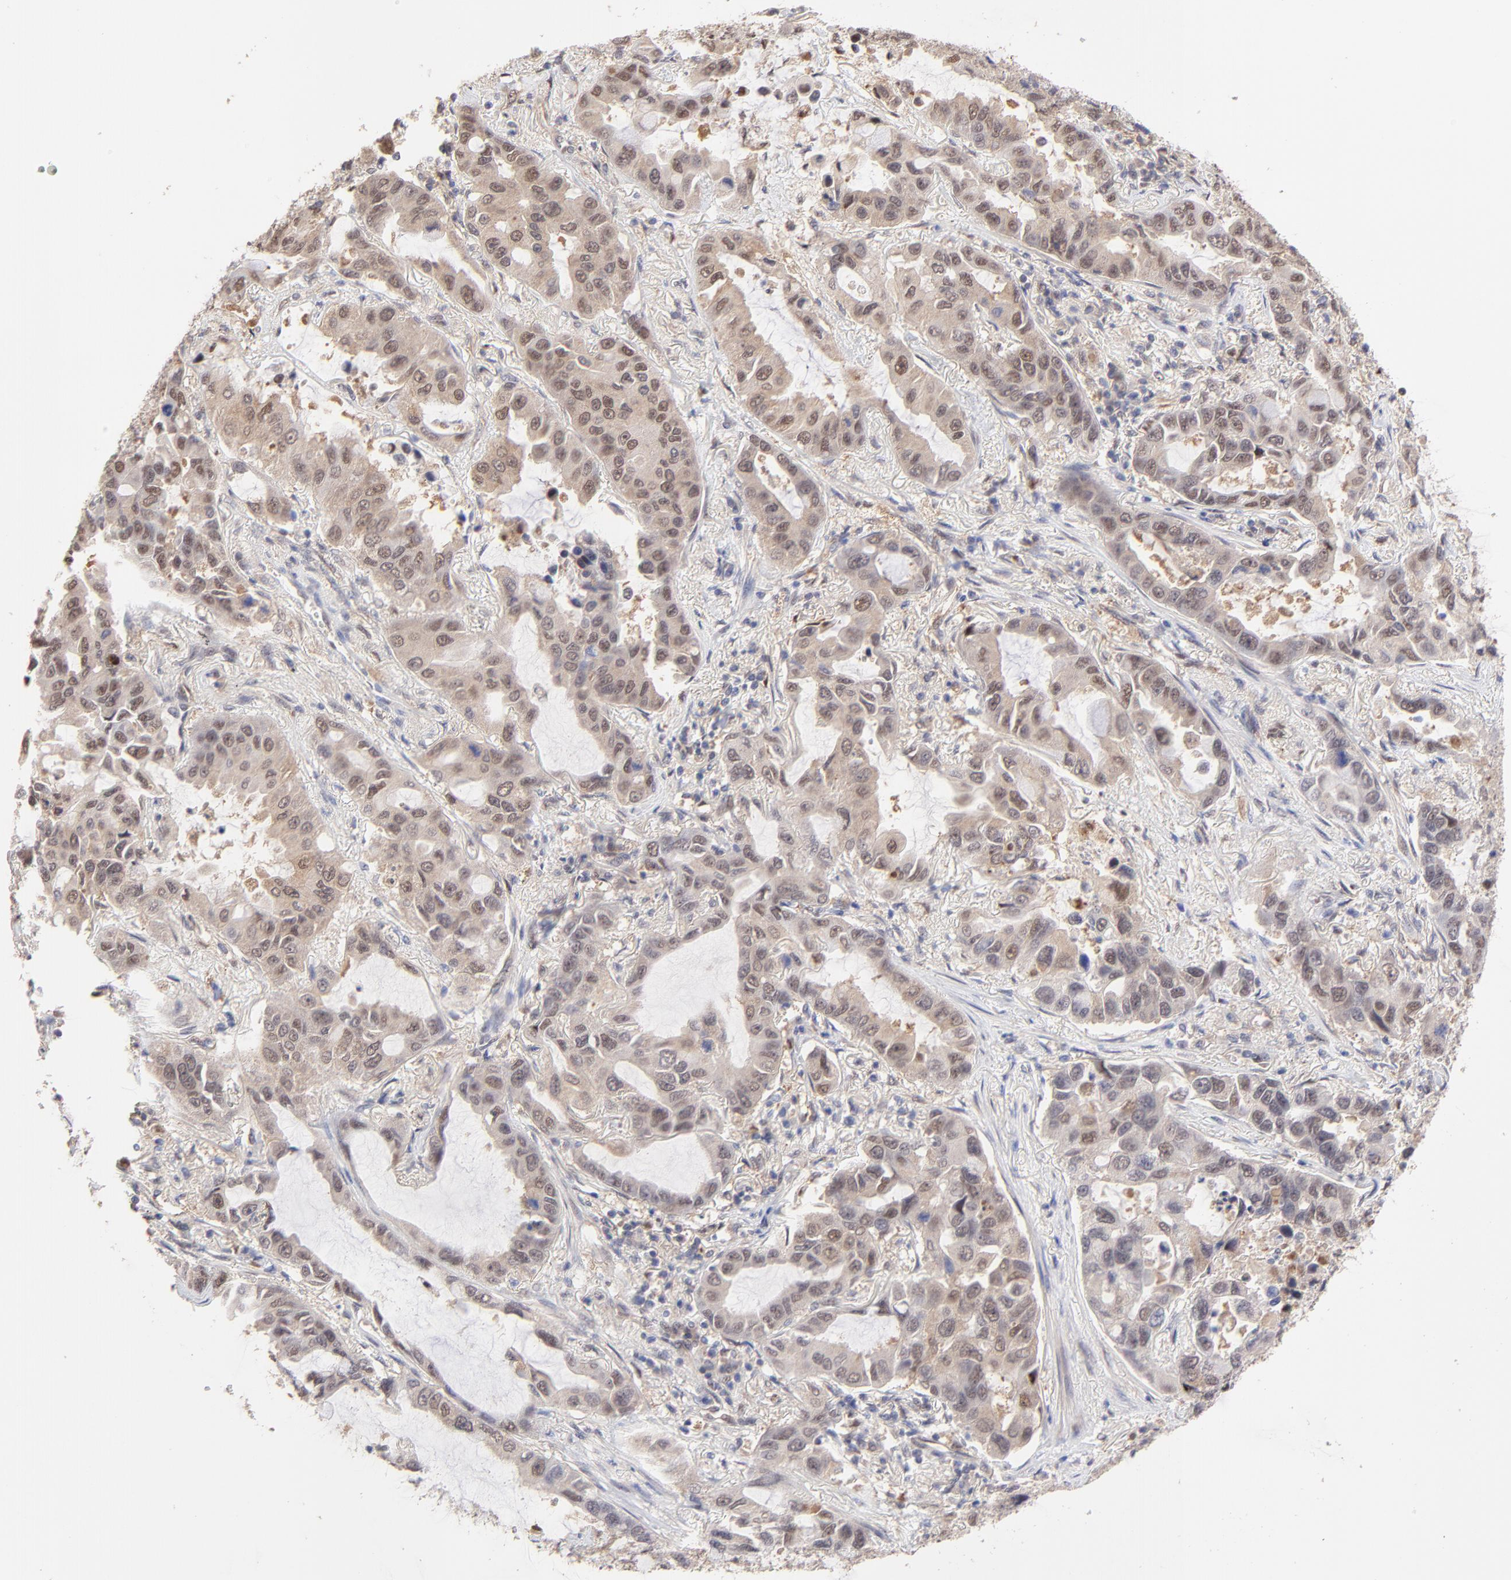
{"staining": {"intensity": "moderate", "quantity": "25%-75%", "location": "cytoplasmic/membranous,nuclear"}, "tissue": "lung cancer", "cell_type": "Tumor cells", "image_type": "cancer", "snomed": [{"axis": "morphology", "description": "Adenocarcinoma, NOS"}, {"axis": "topography", "description": "Lung"}], "caption": "Immunohistochemical staining of lung cancer (adenocarcinoma) exhibits moderate cytoplasmic/membranous and nuclear protein expression in about 25%-75% of tumor cells.", "gene": "PSMD14", "patient": {"sex": "male", "age": 64}}